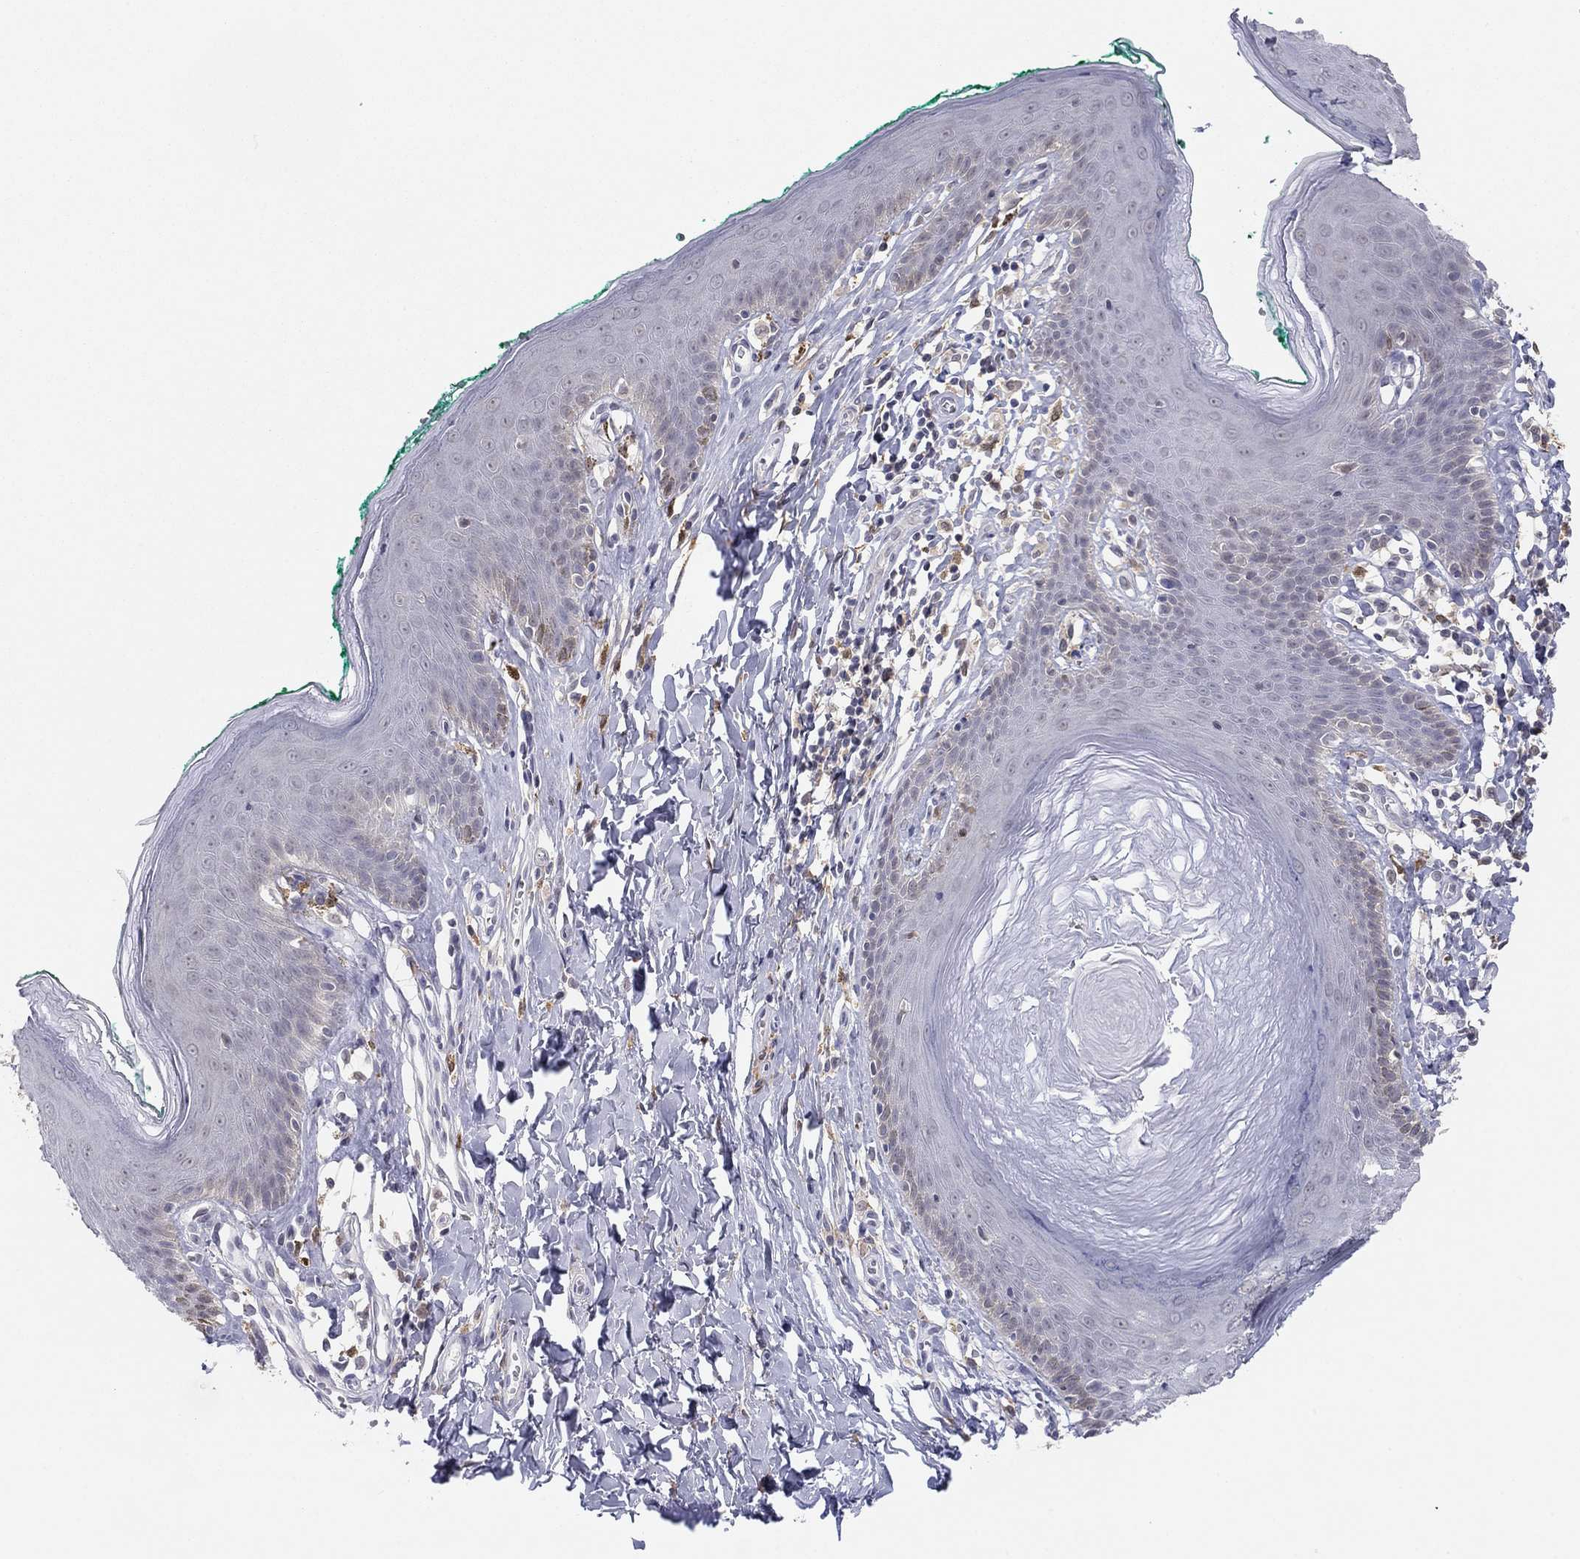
{"staining": {"intensity": "negative", "quantity": "none", "location": "none"}, "tissue": "skin", "cell_type": "Epidermal cells", "image_type": "normal", "snomed": [{"axis": "morphology", "description": "Normal tissue, NOS"}, {"axis": "topography", "description": "Vulva"}], "caption": "The histopathology image exhibits no significant expression in epidermal cells of skin. (Immunohistochemistry, brightfield microscopy, high magnification).", "gene": "PDXK", "patient": {"sex": "female", "age": 66}}